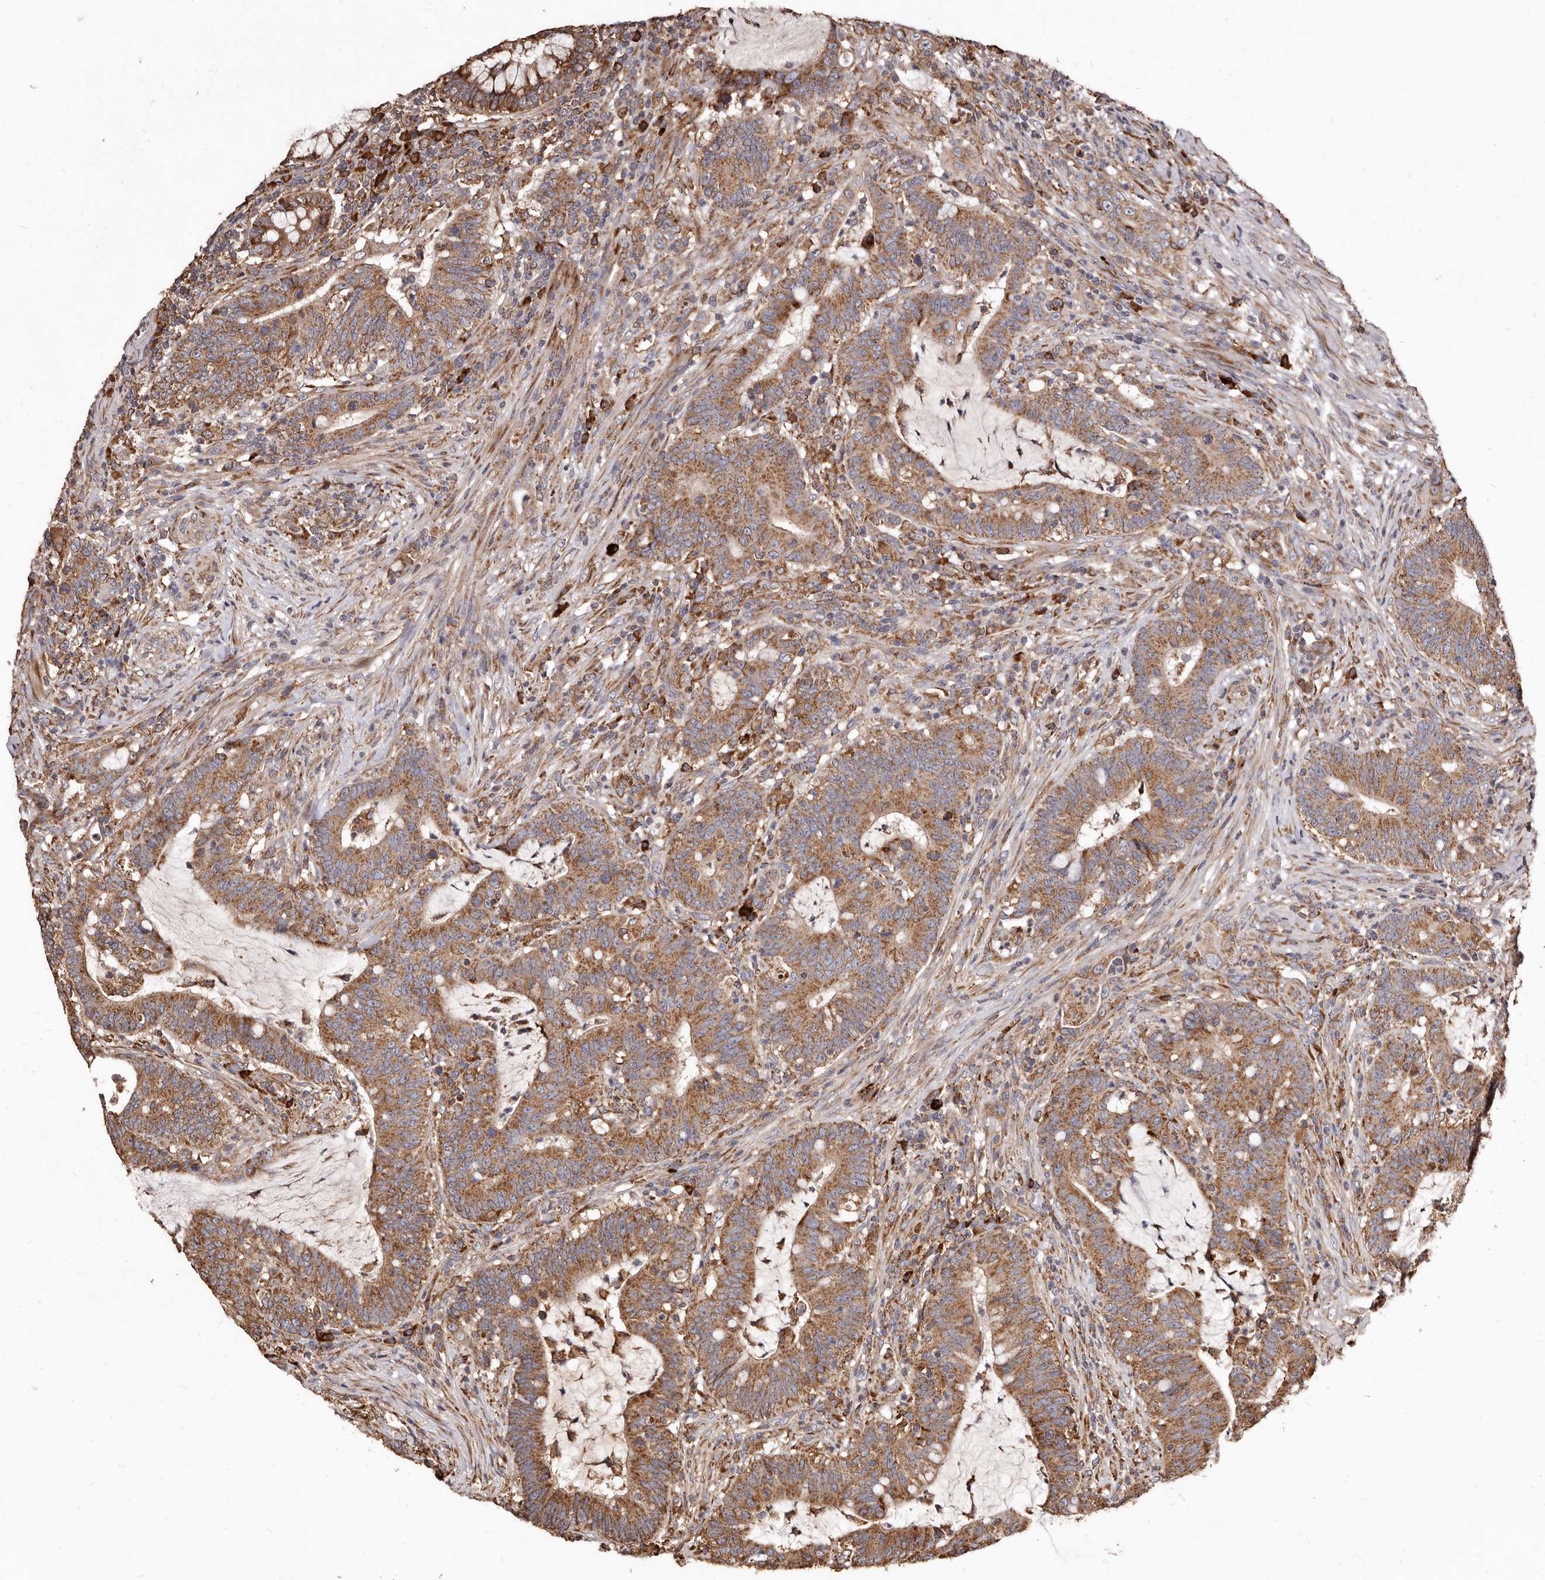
{"staining": {"intensity": "moderate", "quantity": ">75%", "location": "cytoplasmic/membranous"}, "tissue": "colorectal cancer", "cell_type": "Tumor cells", "image_type": "cancer", "snomed": [{"axis": "morphology", "description": "Adenocarcinoma, NOS"}, {"axis": "topography", "description": "Colon"}], "caption": "Immunohistochemistry of adenocarcinoma (colorectal) shows medium levels of moderate cytoplasmic/membranous positivity in about >75% of tumor cells.", "gene": "STEAP2", "patient": {"sex": "female", "age": 66}}